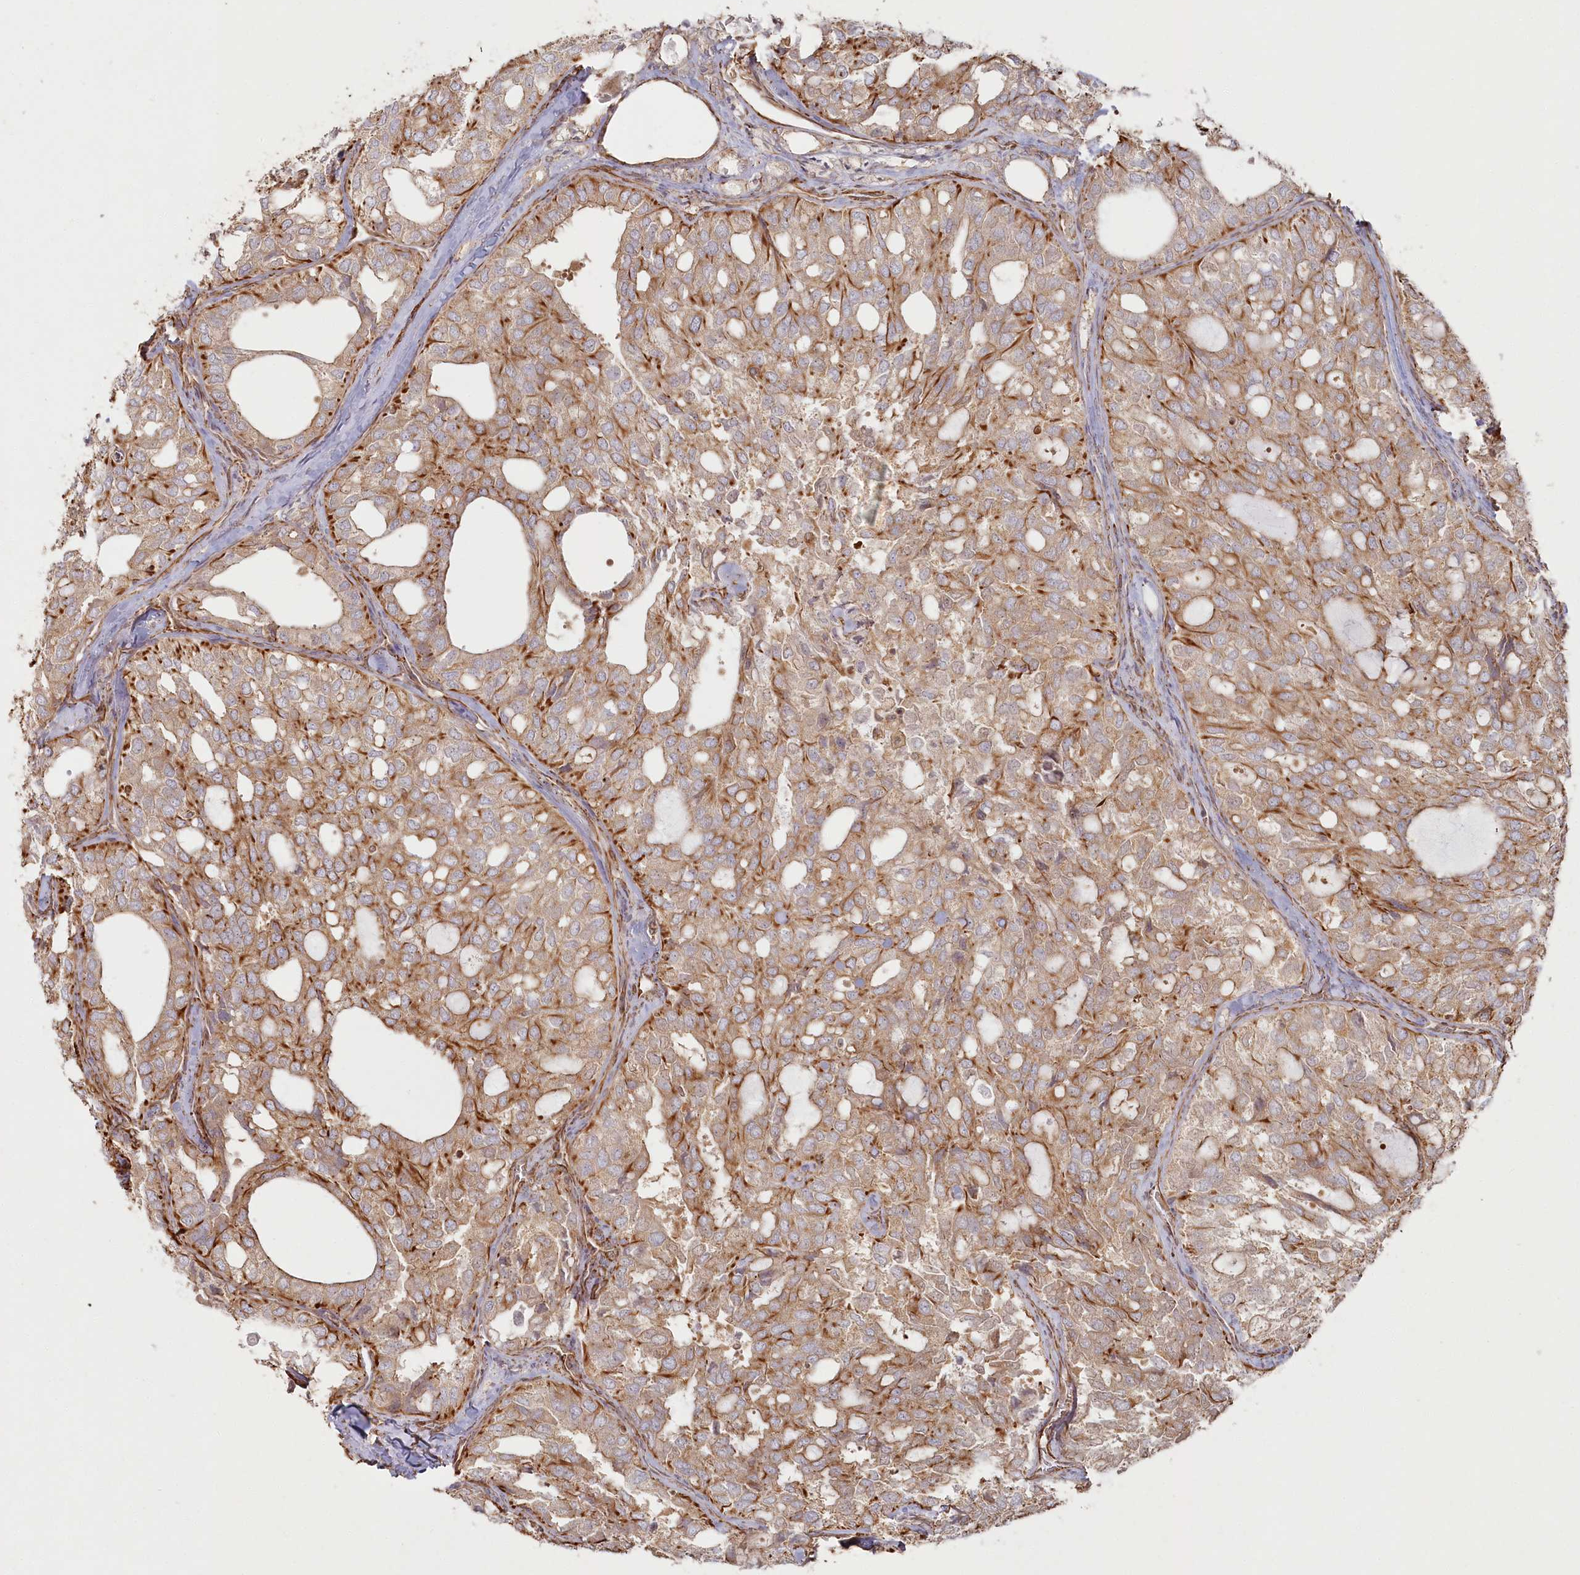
{"staining": {"intensity": "moderate", "quantity": ">75%", "location": "cytoplasmic/membranous"}, "tissue": "thyroid cancer", "cell_type": "Tumor cells", "image_type": "cancer", "snomed": [{"axis": "morphology", "description": "Follicular adenoma carcinoma, NOS"}, {"axis": "topography", "description": "Thyroid gland"}], "caption": "Protein positivity by IHC demonstrates moderate cytoplasmic/membranous staining in about >75% of tumor cells in thyroid cancer (follicular adenoma carcinoma).", "gene": "TTC1", "patient": {"sex": "male", "age": 75}}